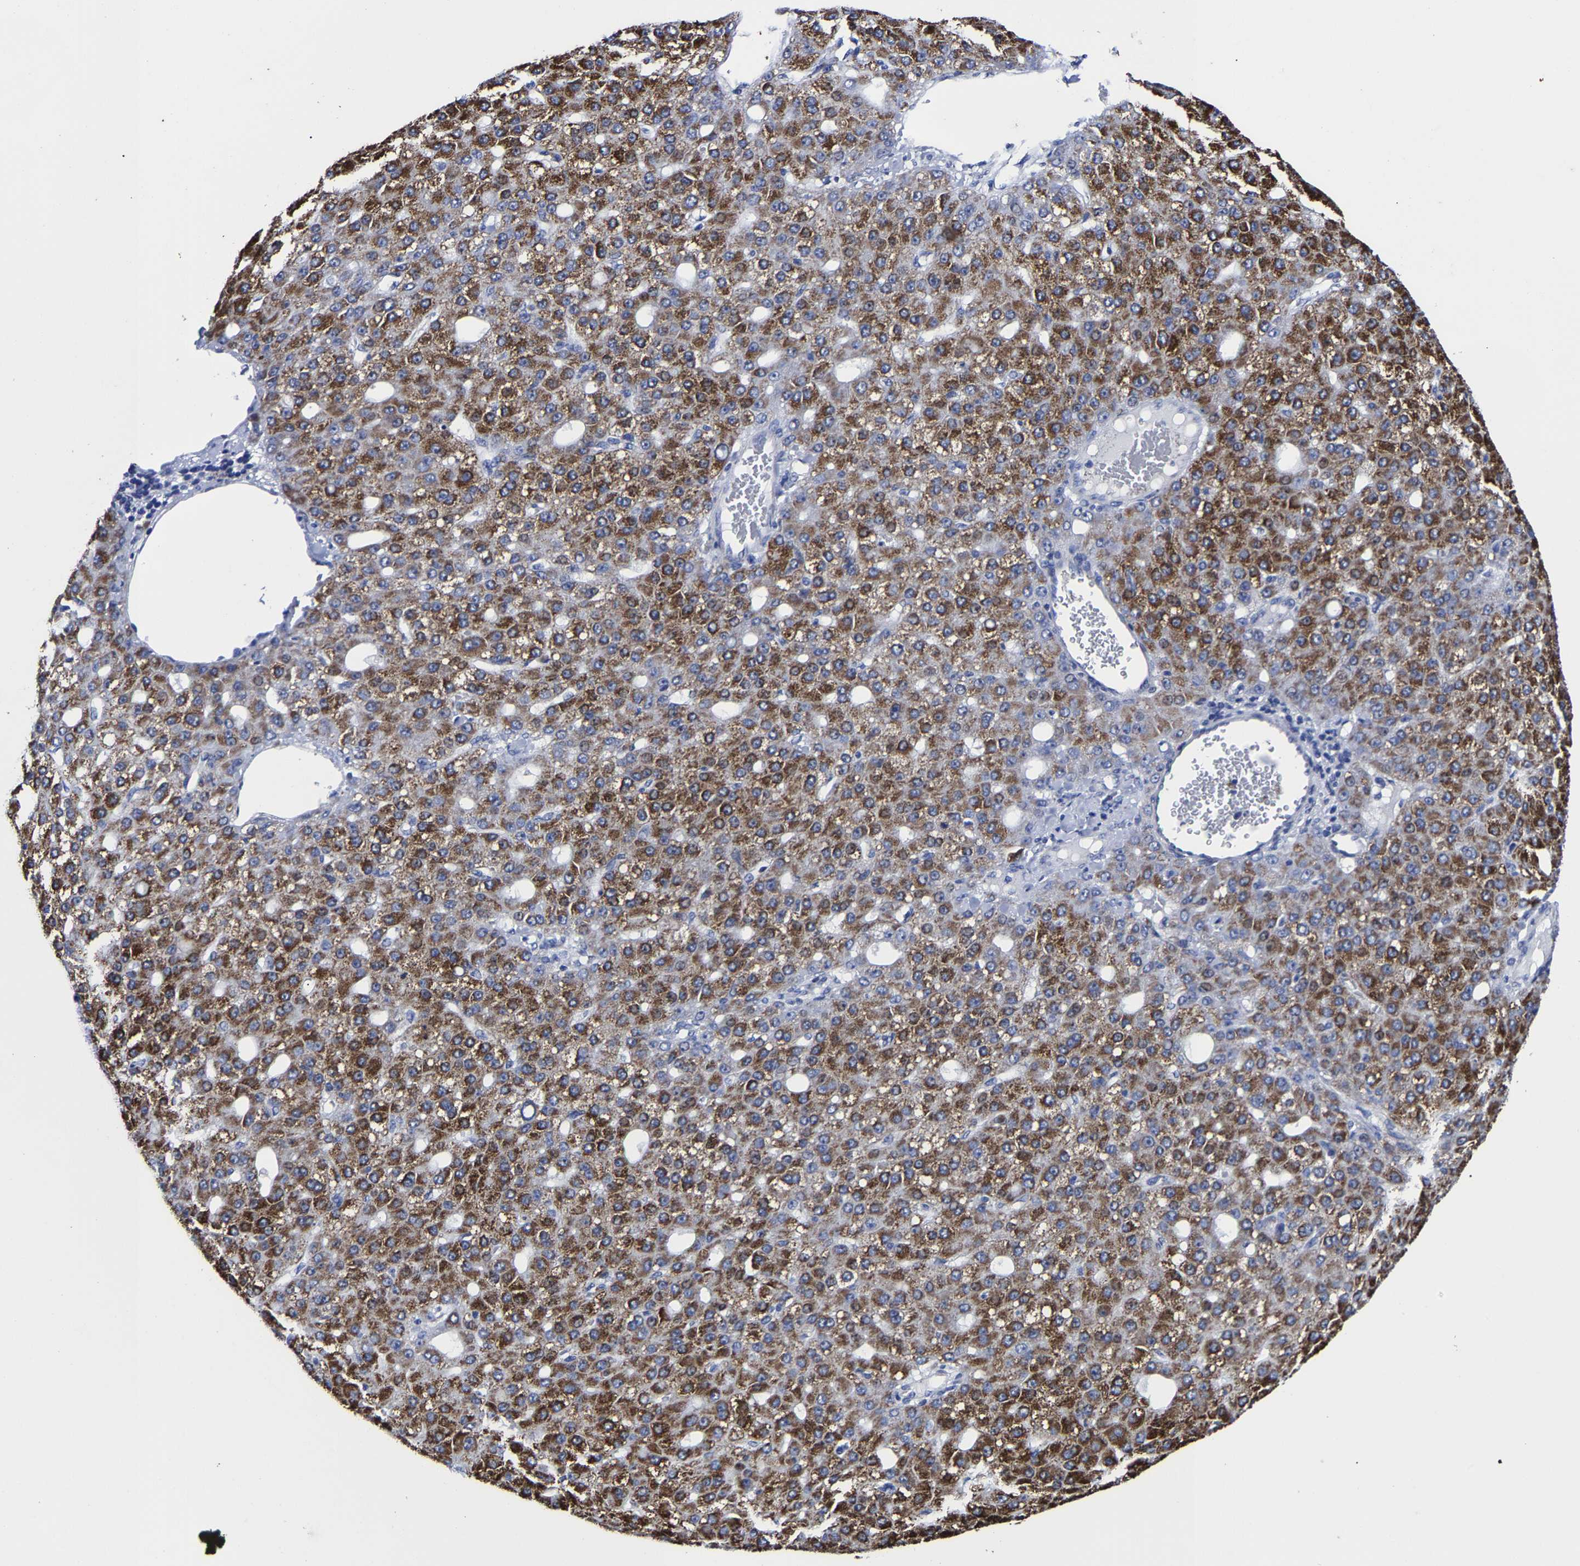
{"staining": {"intensity": "moderate", "quantity": ">75%", "location": "cytoplasmic/membranous"}, "tissue": "liver cancer", "cell_type": "Tumor cells", "image_type": "cancer", "snomed": [{"axis": "morphology", "description": "Carcinoma, Hepatocellular, NOS"}, {"axis": "topography", "description": "Liver"}], "caption": "Immunohistochemistry (DAB (3,3'-diaminobenzidine)) staining of liver hepatocellular carcinoma demonstrates moderate cytoplasmic/membranous protein positivity in about >75% of tumor cells.", "gene": "AASS", "patient": {"sex": "male", "age": 67}}